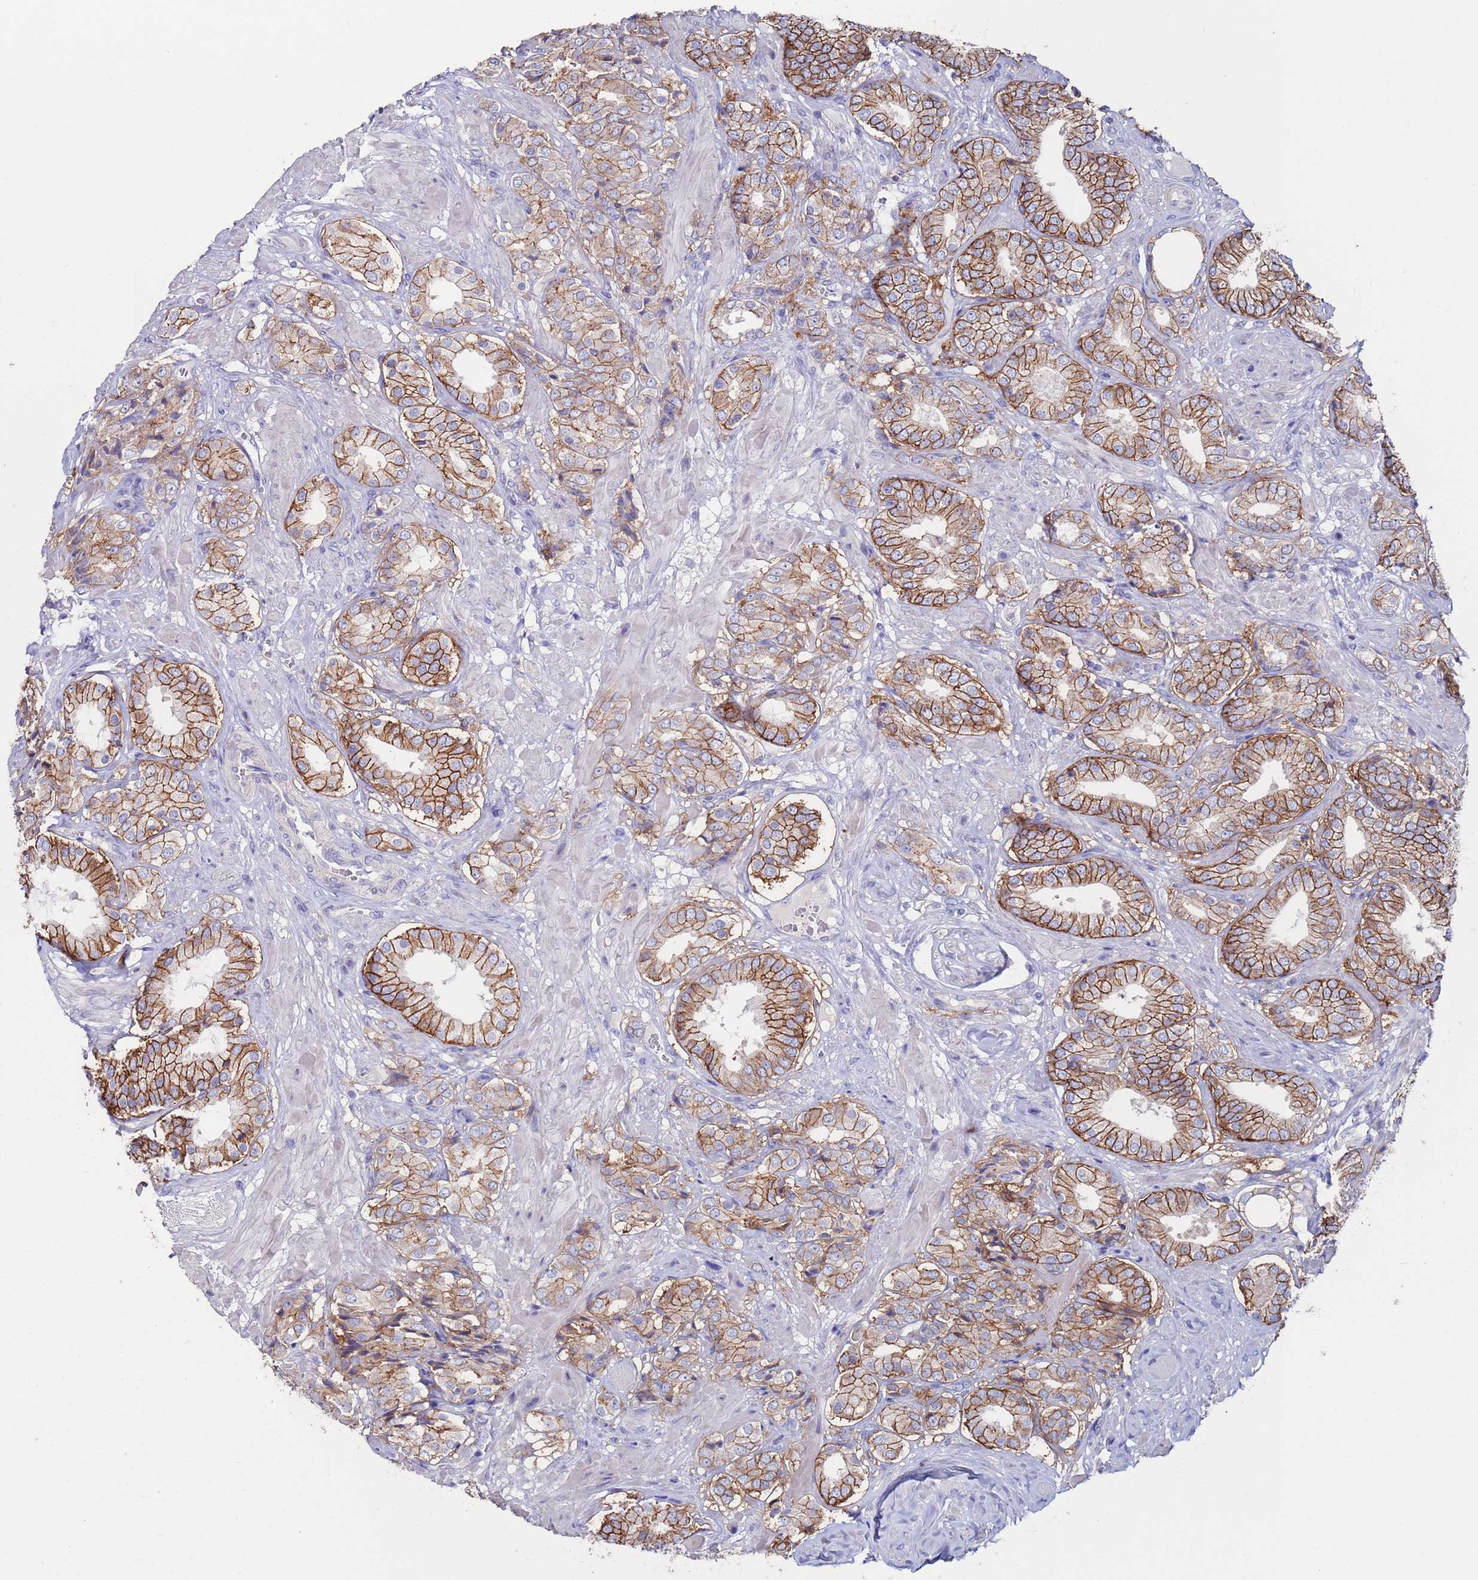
{"staining": {"intensity": "strong", "quantity": ">75%", "location": "cytoplasmic/membranous"}, "tissue": "prostate cancer", "cell_type": "Tumor cells", "image_type": "cancer", "snomed": [{"axis": "morphology", "description": "Adenocarcinoma, High grade"}, {"axis": "topography", "description": "Prostate and seminal vesicle, NOS"}], "caption": "The histopathology image shows a brown stain indicating the presence of a protein in the cytoplasmic/membranous of tumor cells in prostate cancer (adenocarcinoma (high-grade)).", "gene": "KRTCAP3", "patient": {"sex": "male", "age": 64}}